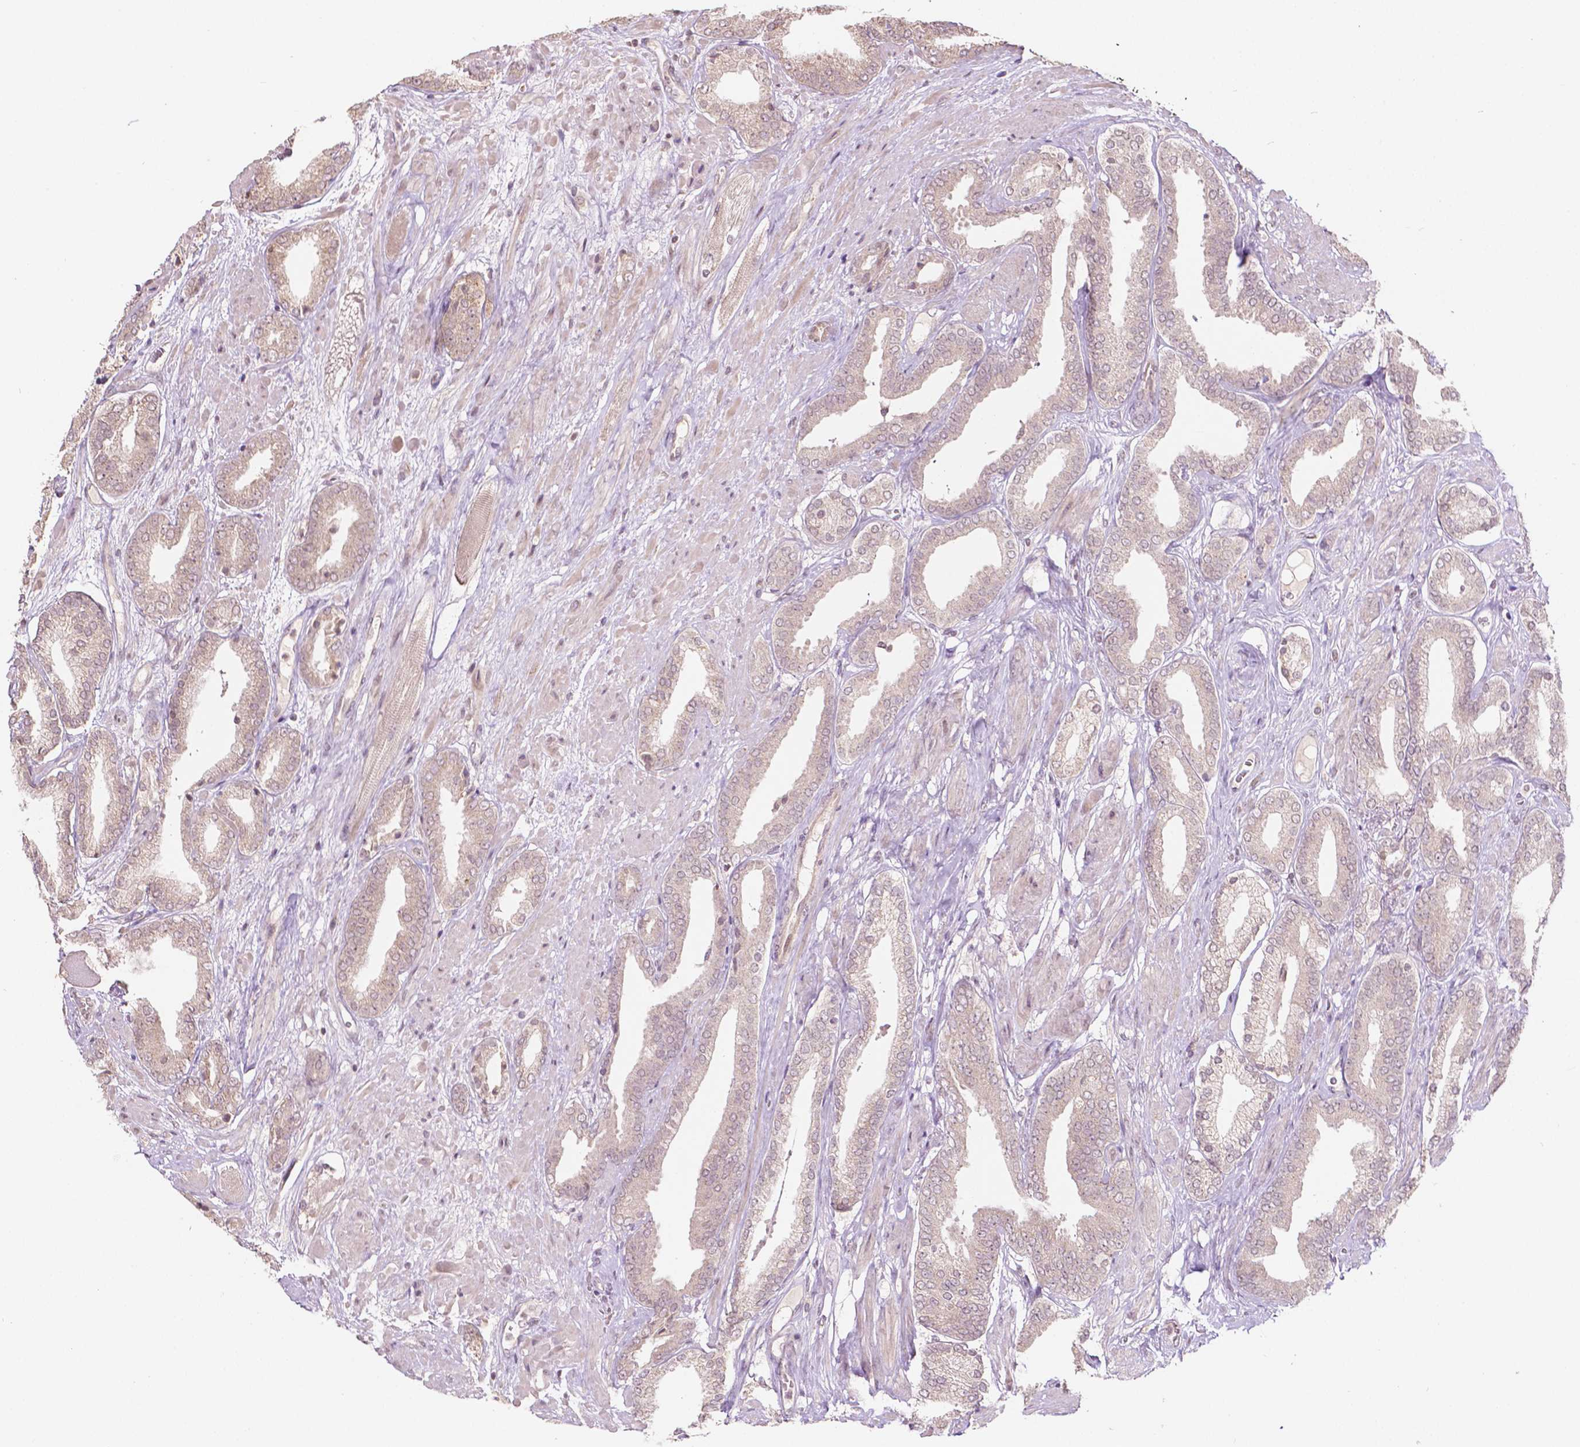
{"staining": {"intensity": "weak", "quantity": ">75%", "location": "cytoplasmic/membranous"}, "tissue": "prostate cancer", "cell_type": "Tumor cells", "image_type": "cancer", "snomed": [{"axis": "morphology", "description": "Adenocarcinoma, High grade"}, {"axis": "topography", "description": "Prostate"}], "caption": "Protein expression analysis of human prostate cancer (adenocarcinoma (high-grade)) reveals weak cytoplasmic/membranous staining in about >75% of tumor cells. (Brightfield microscopy of DAB IHC at high magnification).", "gene": "NOS1AP", "patient": {"sex": "male", "age": 56}}